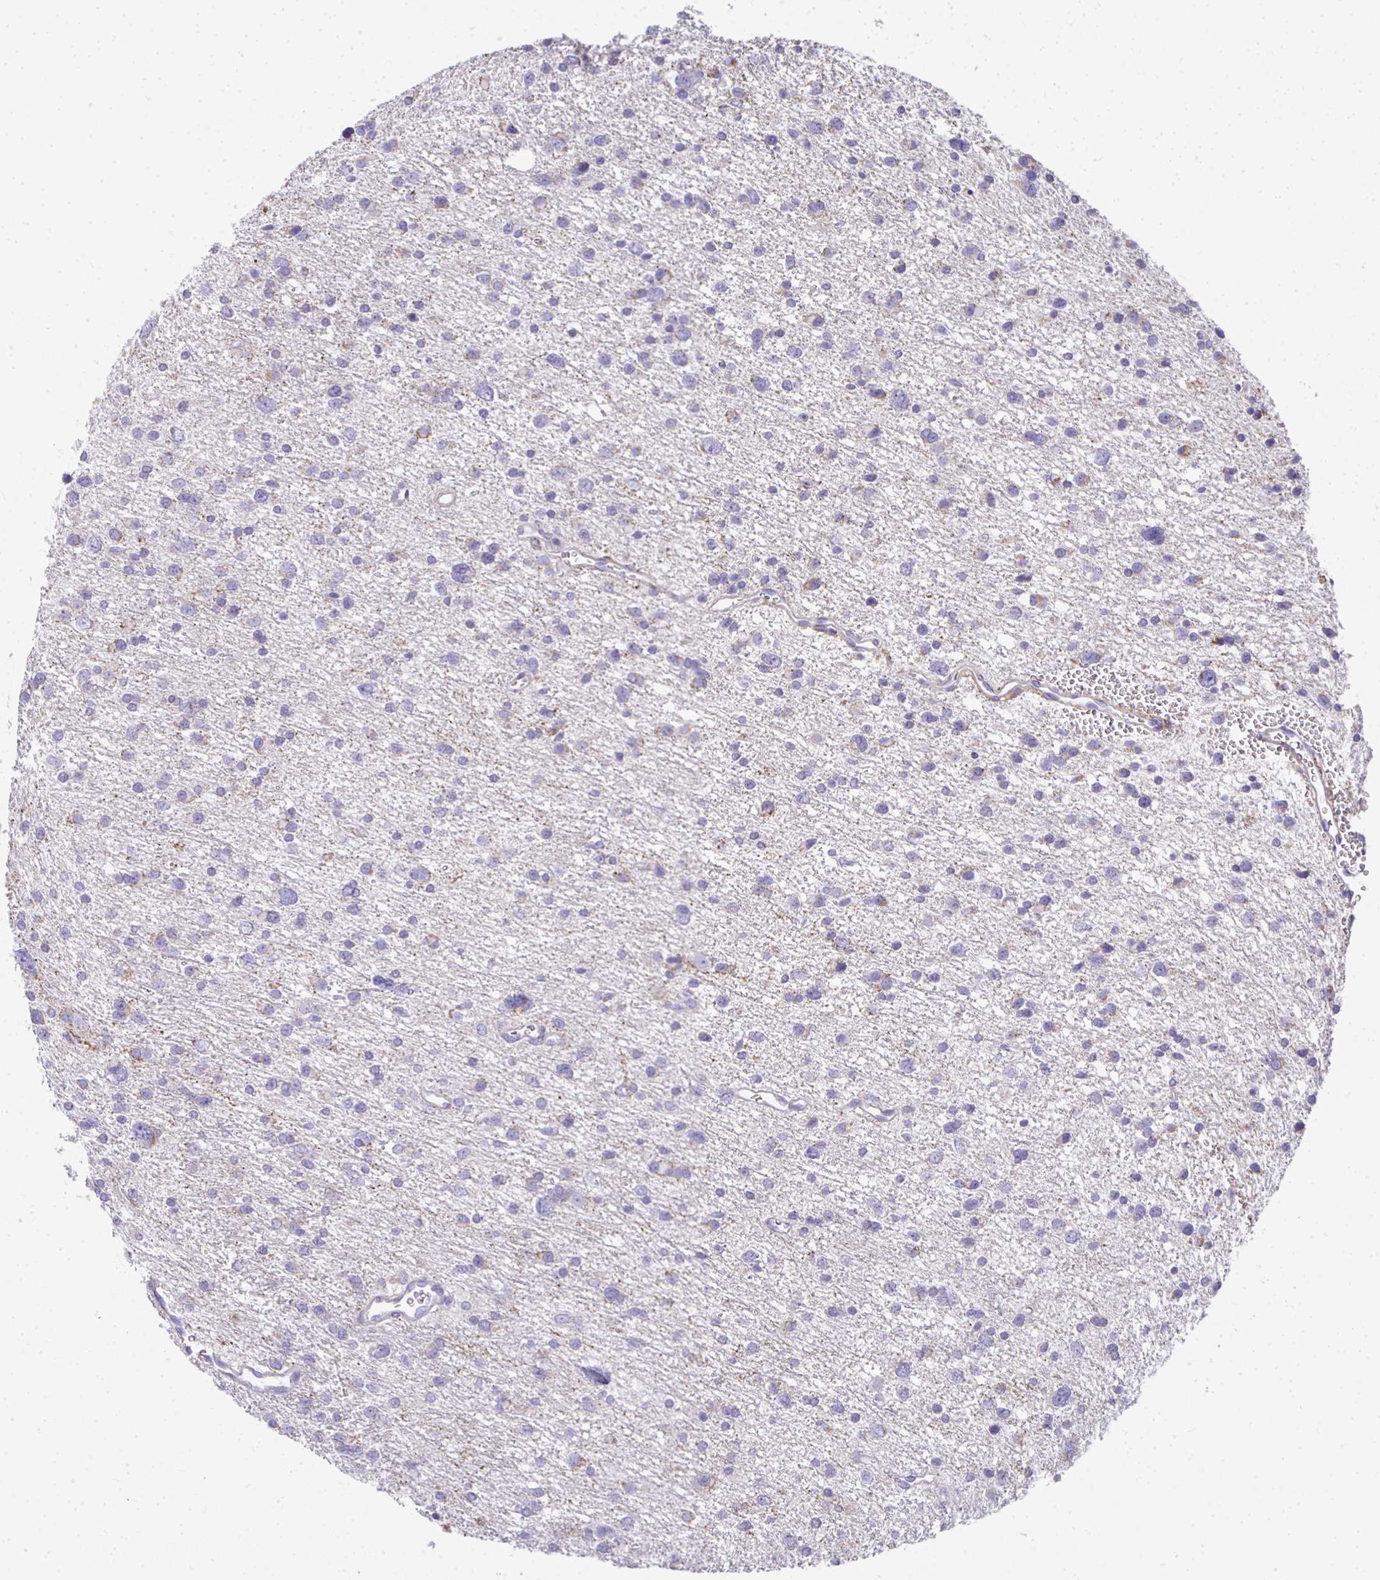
{"staining": {"intensity": "negative", "quantity": "none", "location": "none"}, "tissue": "glioma", "cell_type": "Tumor cells", "image_type": "cancer", "snomed": [{"axis": "morphology", "description": "Glioma, malignant, Low grade"}, {"axis": "topography", "description": "Brain"}], "caption": "An image of human malignant glioma (low-grade) is negative for staining in tumor cells. The staining was performed using DAB (3,3'-diaminobenzidine) to visualize the protein expression in brown, while the nuclei were stained in blue with hematoxylin (Magnification: 20x).", "gene": "SLC6A1", "patient": {"sex": "female", "age": 55}}